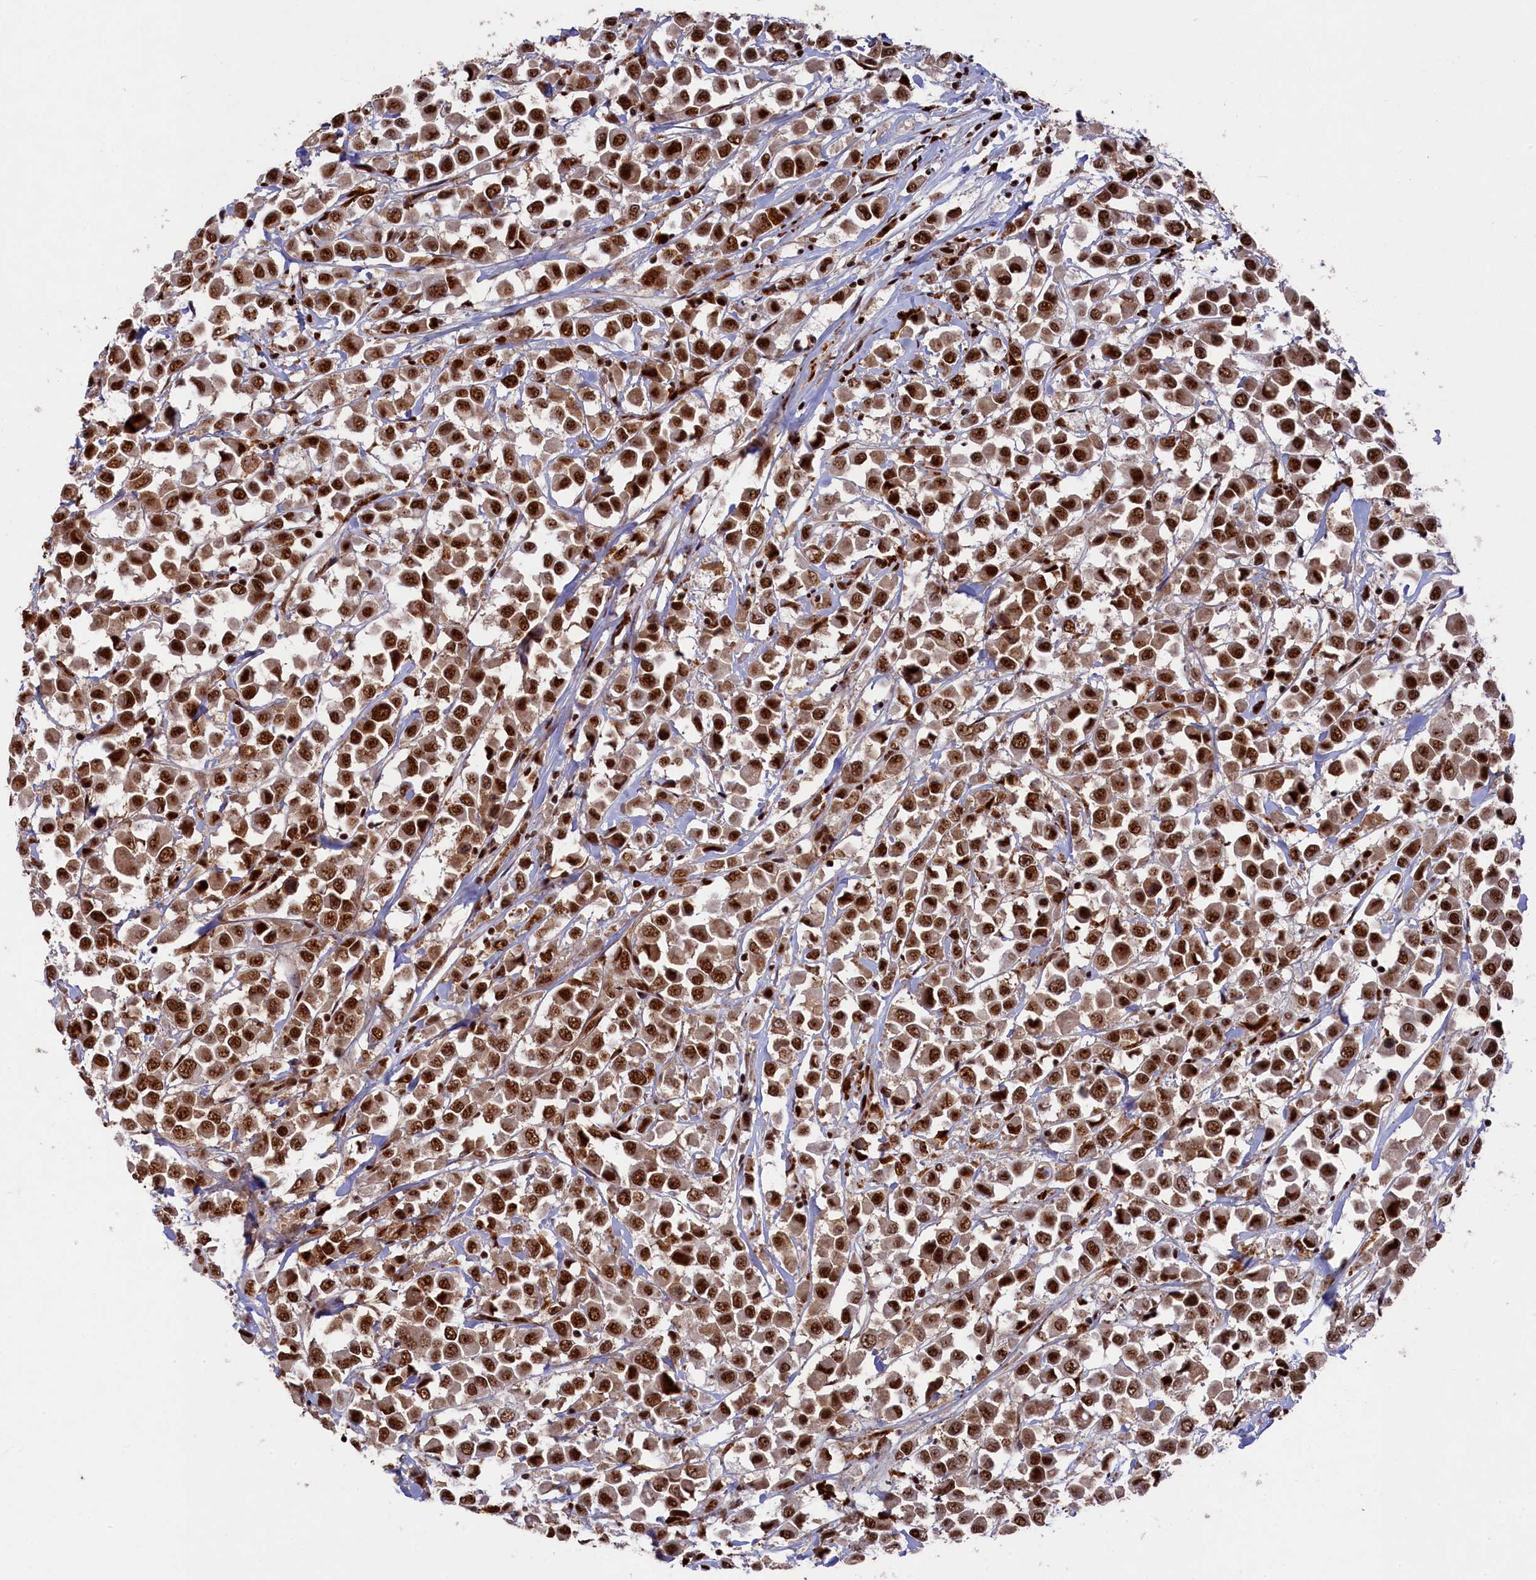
{"staining": {"intensity": "strong", "quantity": ">75%", "location": "nuclear"}, "tissue": "breast cancer", "cell_type": "Tumor cells", "image_type": "cancer", "snomed": [{"axis": "morphology", "description": "Duct carcinoma"}, {"axis": "topography", "description": "Breast"}], "caption": "Immunohistochemistry (IHC) (DAB (3,3'-diaminobenzidine)) staining of human breast intraductal carcinoma demonstrates strong nuclear protein expression in approximately >75% of tumor cells. (DAB (3,3'-diaminobenzidine) IHC, brown staining for protein, blue staining for nuclei).", "gene": "PRPF31", "patient": {"sex": "female", "age": 61}}